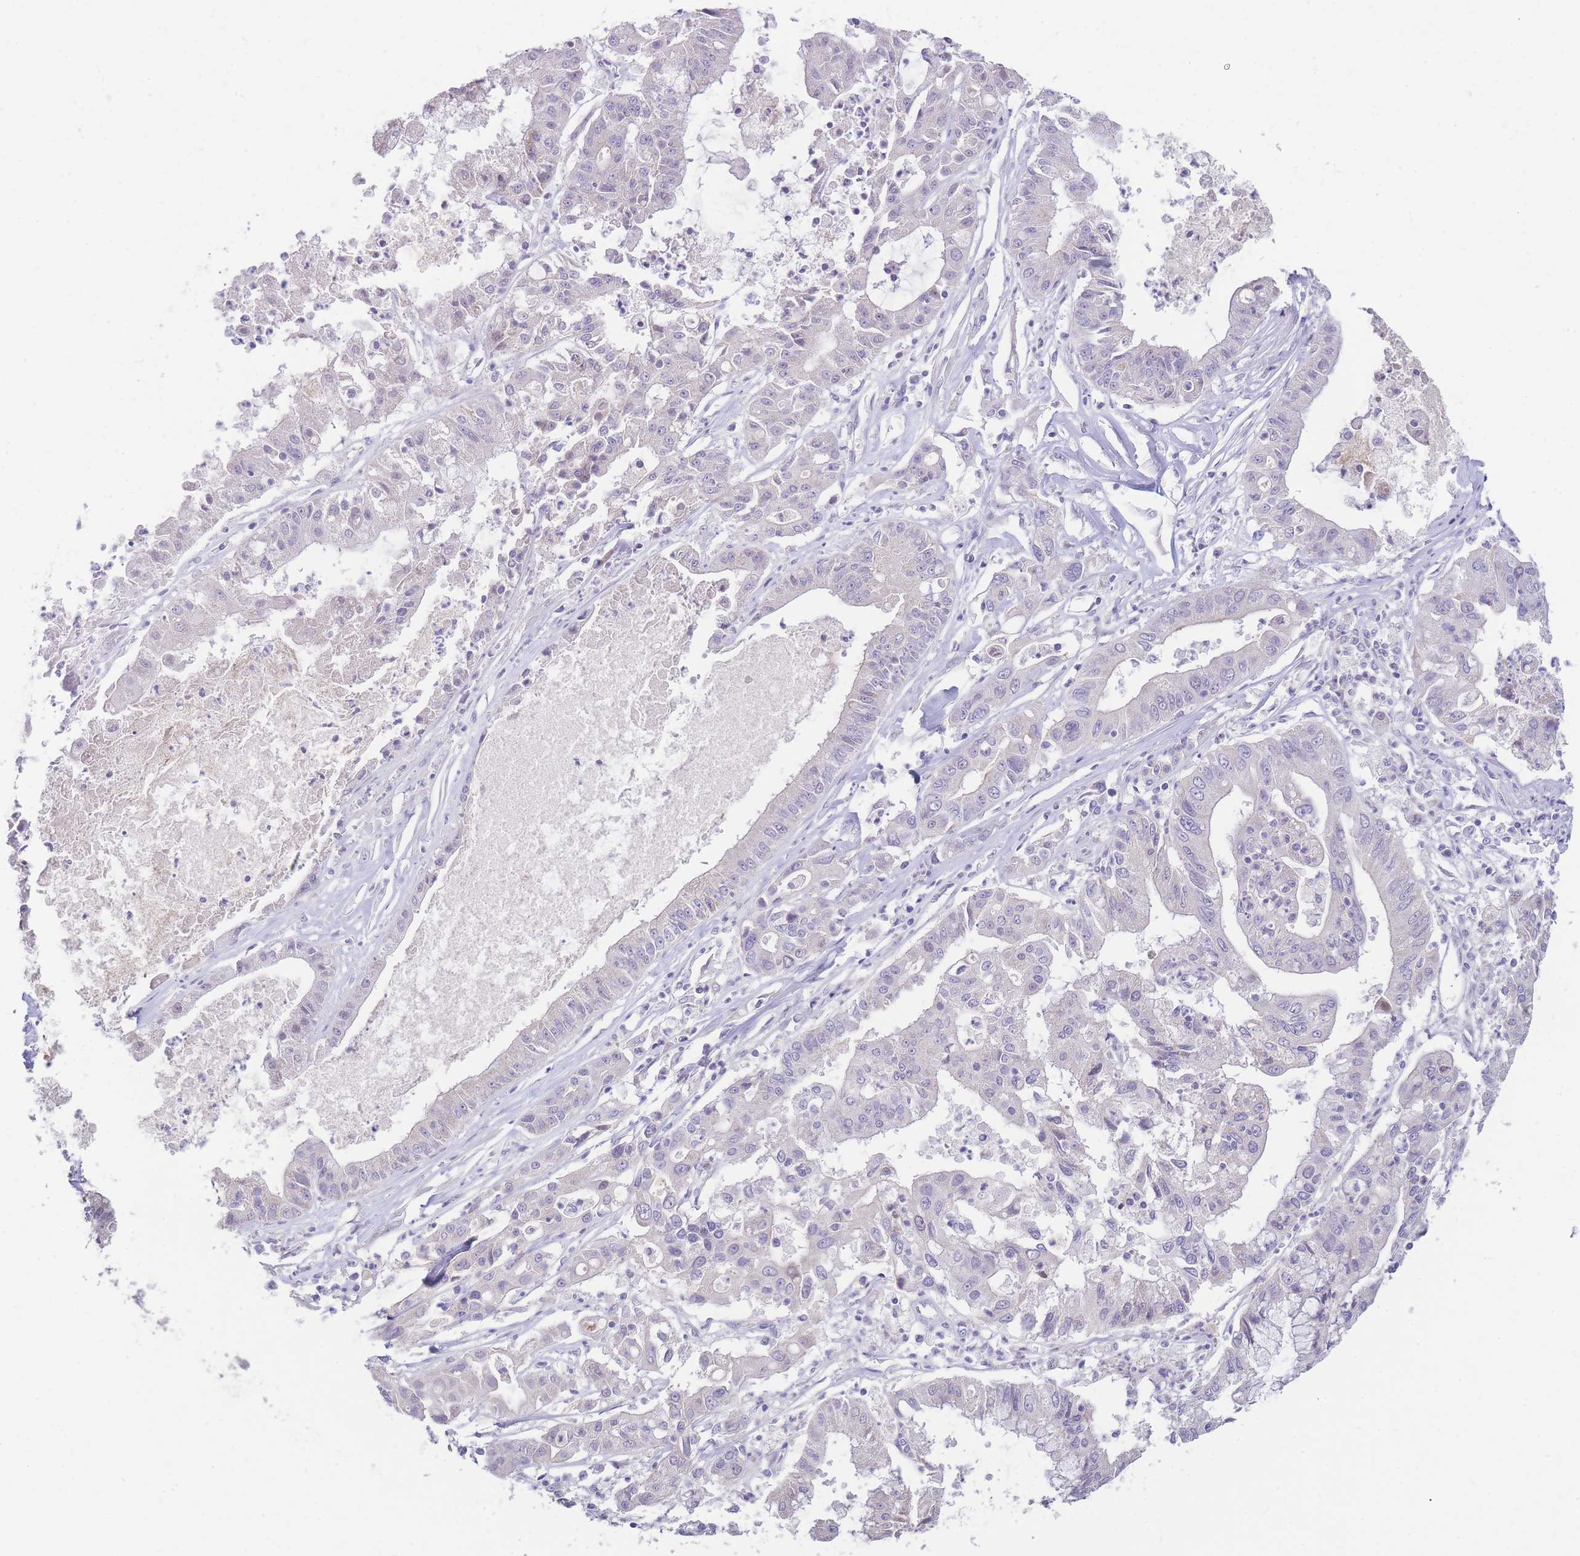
{"staining": {"intensity": "negative", "quantity": "none", "location": "none"}, "tissue": "ovarian cancer", "cell_type": "Tumor cells", "image_type": "cancer", "snomed": [{"axis": "morphology", "description": "Cystadenocarcinoma, mucinous, NOS"}, {"axis": "topography", "description": "Ovary"}], "caption": "A high-resolution image shows immunohistochemistry (IHC) staining of ovarian cancer, which shows no significant expression in tumor cells.", "gene": "SHCBP1", "patient": {"sex": "female", "age": 70}}